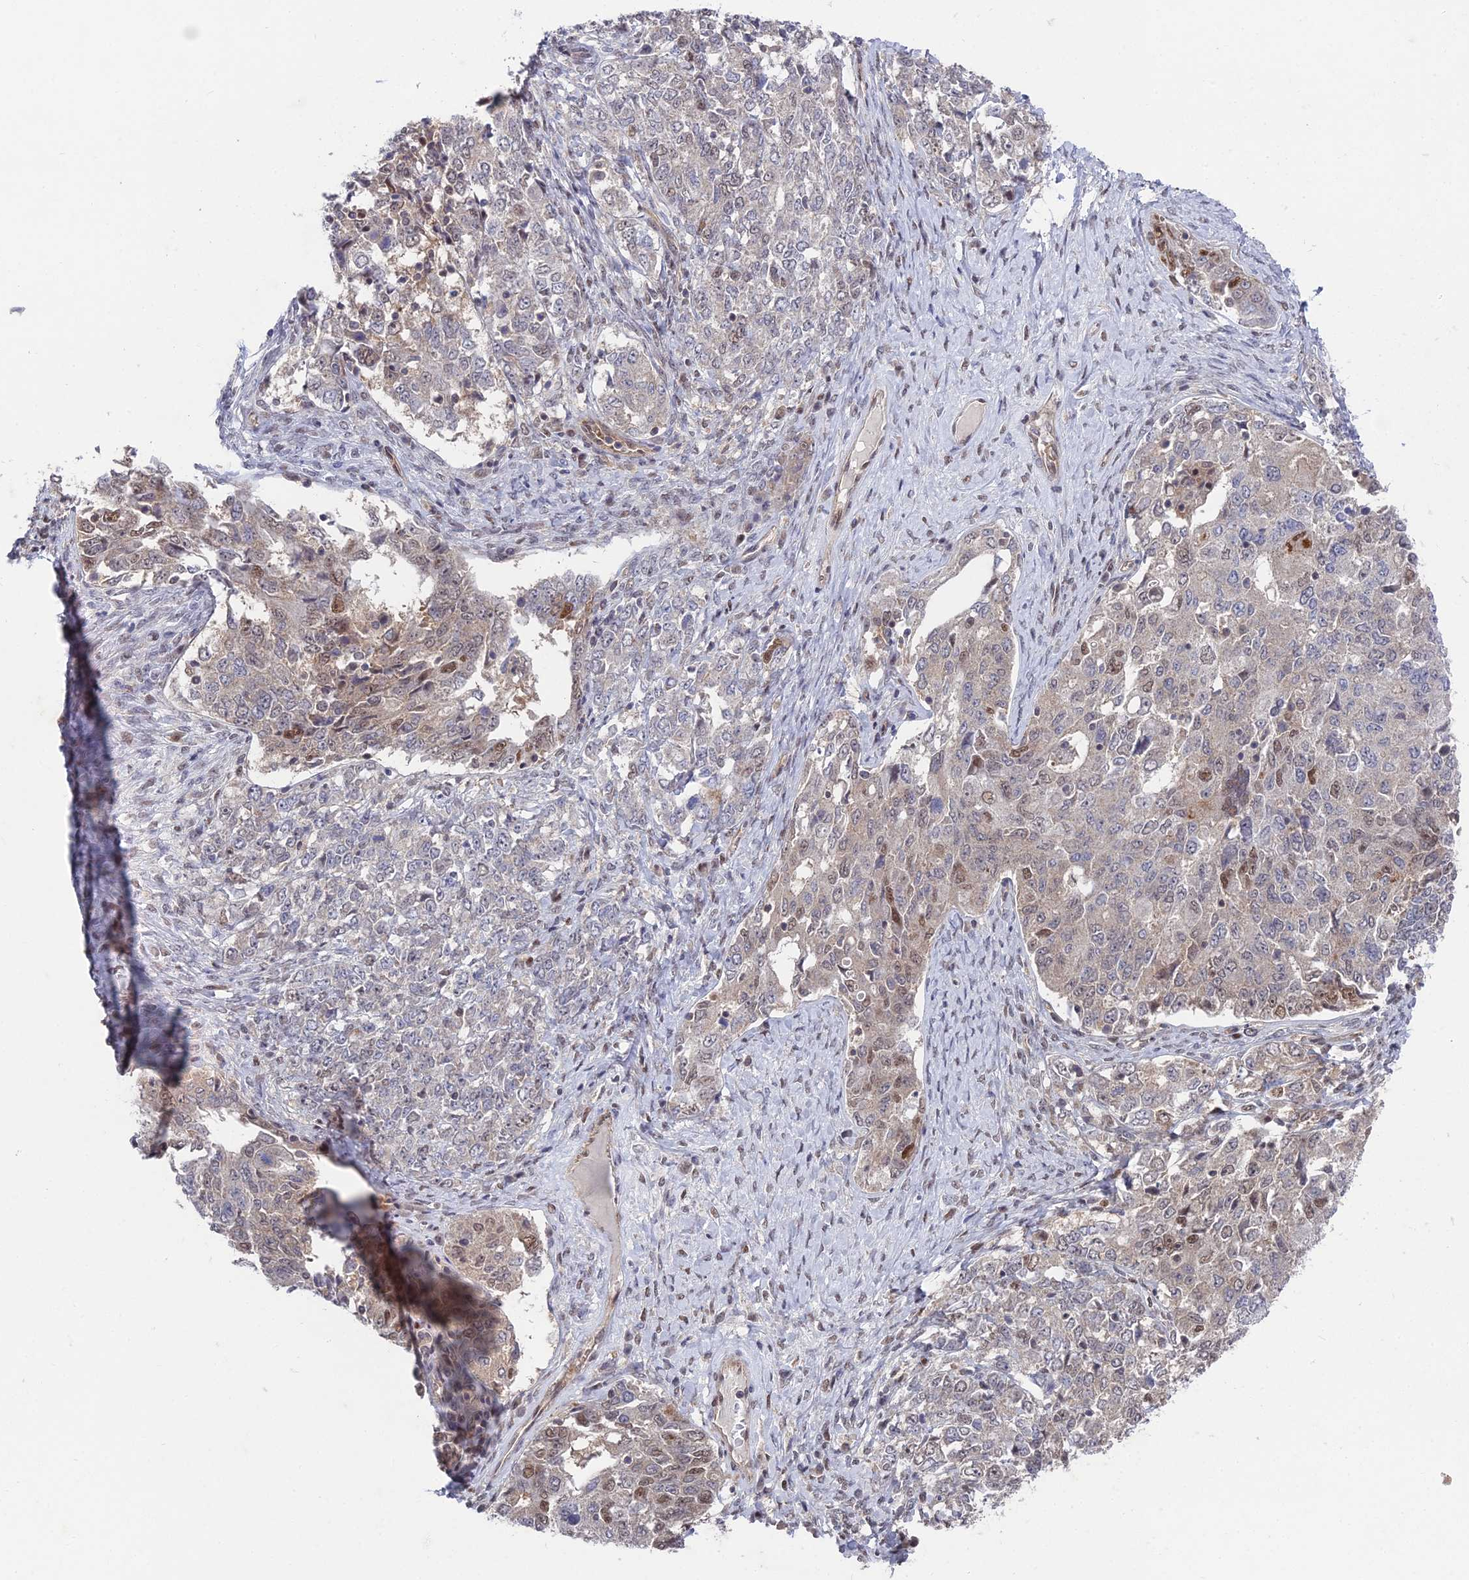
{"staining": {"intensity": "moderate", "quantity": "<25%", "location": "cytoplasmic/membranous,nuclear"}, "tissue": "ovarian cancer", "cell_type": "Tumor cells", "image_type": "cancer", "snomed": [{"axis": "morphology", "description": "Carcinoma, endometroid"}, {"axis": "topography", "description": "Ovary"}], "caption": "Immunohistochemical staining of human ovarian cancer (endometroid carcinoma) demonstrates low levels of moderate cytoplasmic/membranous and nuclear protein positivity in about <25% of tumor cells. (DAB IHC, brown staining for protein, blue staining for nuclei).", "gene": "UNC5D", "patient": {"sex": "female", "age": 62}}